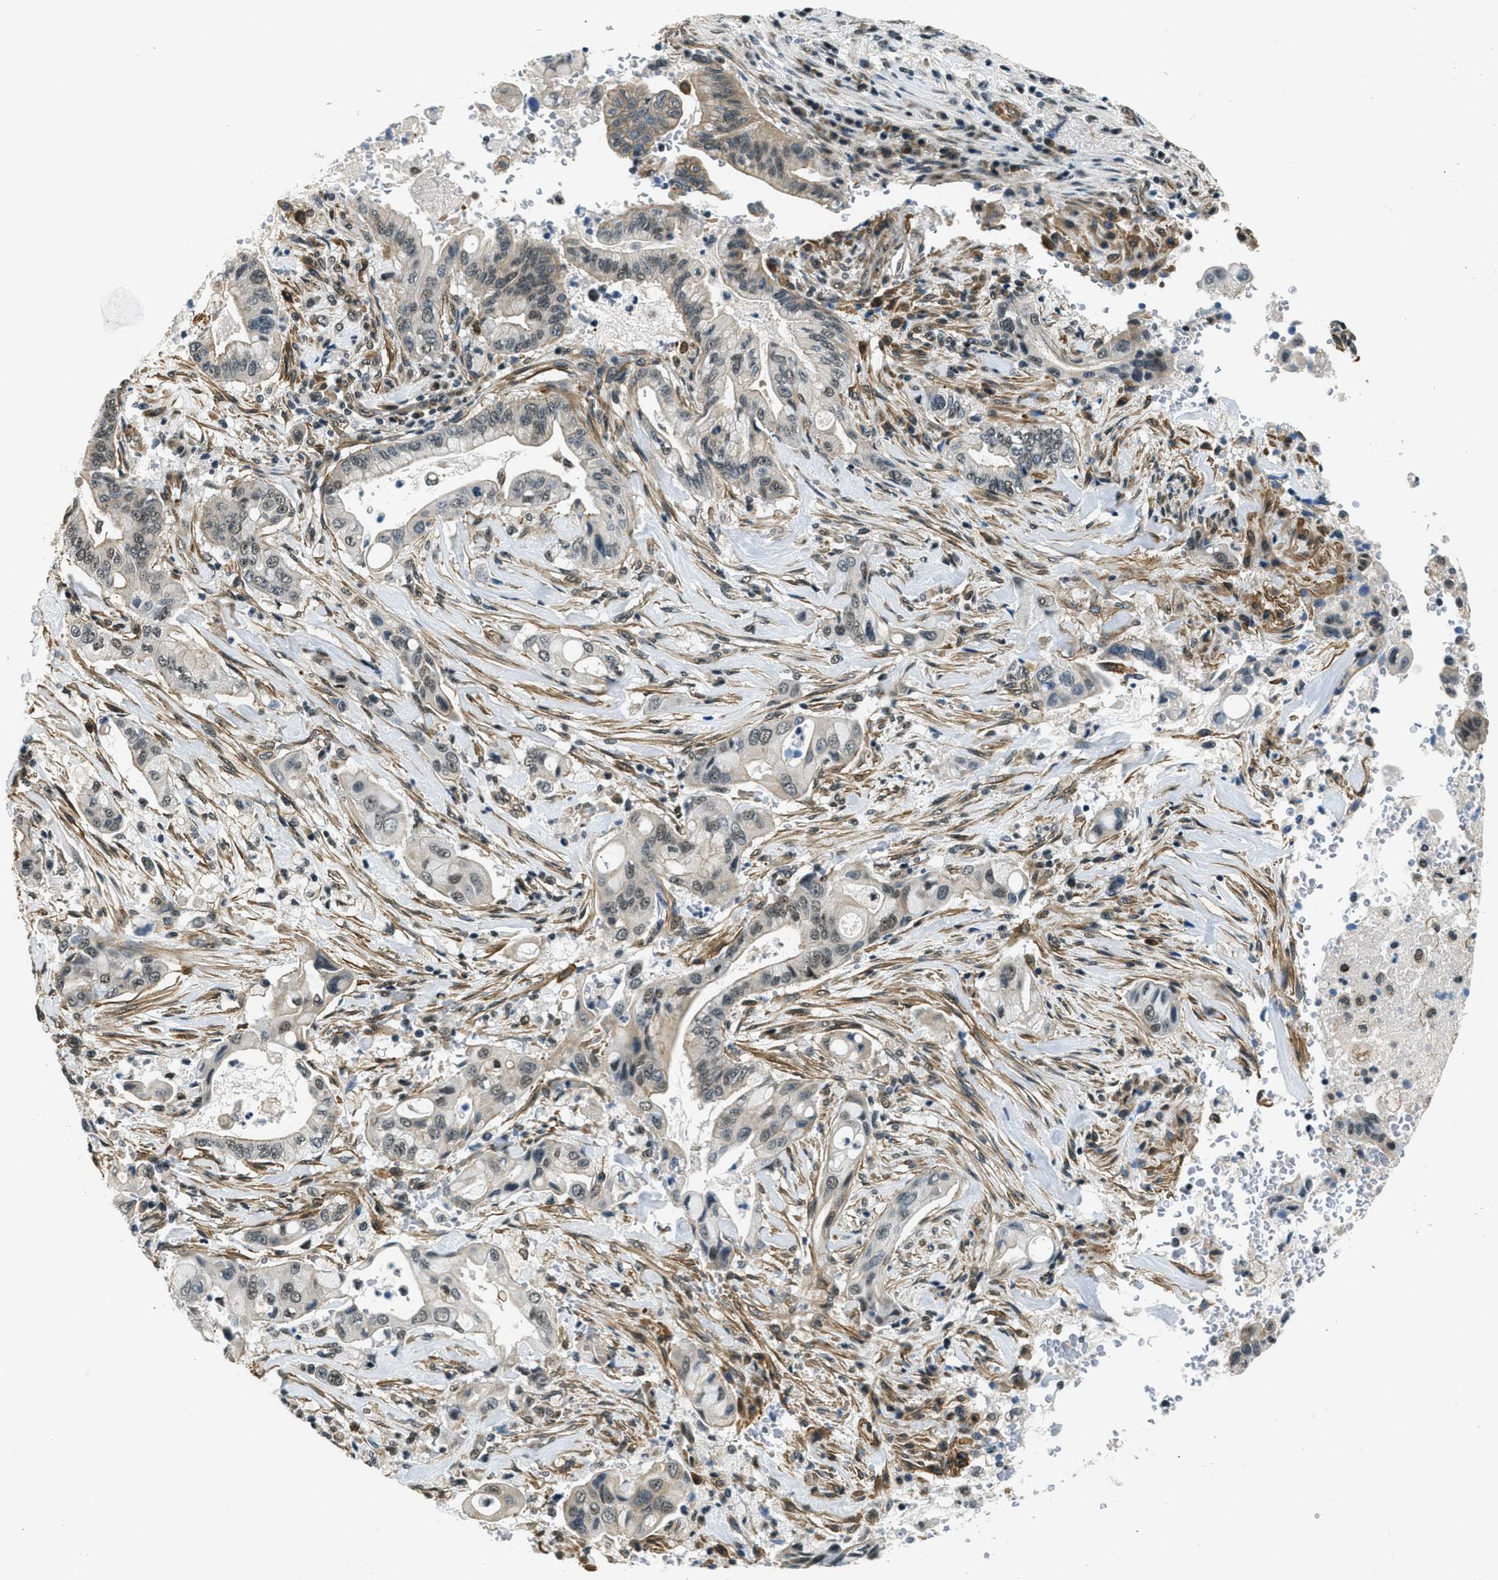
{"staining": {"intensity": "moderate", "quantity": "<25%", "location": "nuclear"}, "tissue": "pancreatic cancer", "cell_type": "Tumor cells", "image_type": "cancer", "snomed": [{"axis": "morphology", "description": "Adenocarcinoma, NOS"}, {"axis": "topography", "description": "Pancreas"}], "caption": "Human pancreatic cancer (adenocarcinoma) stained with a brown dye exhibits moderate nuclear positive positivity in approximately <25% of tumor cells.", "gene": "CFAP36", "patient": {"sex": "female", "age": 73}}